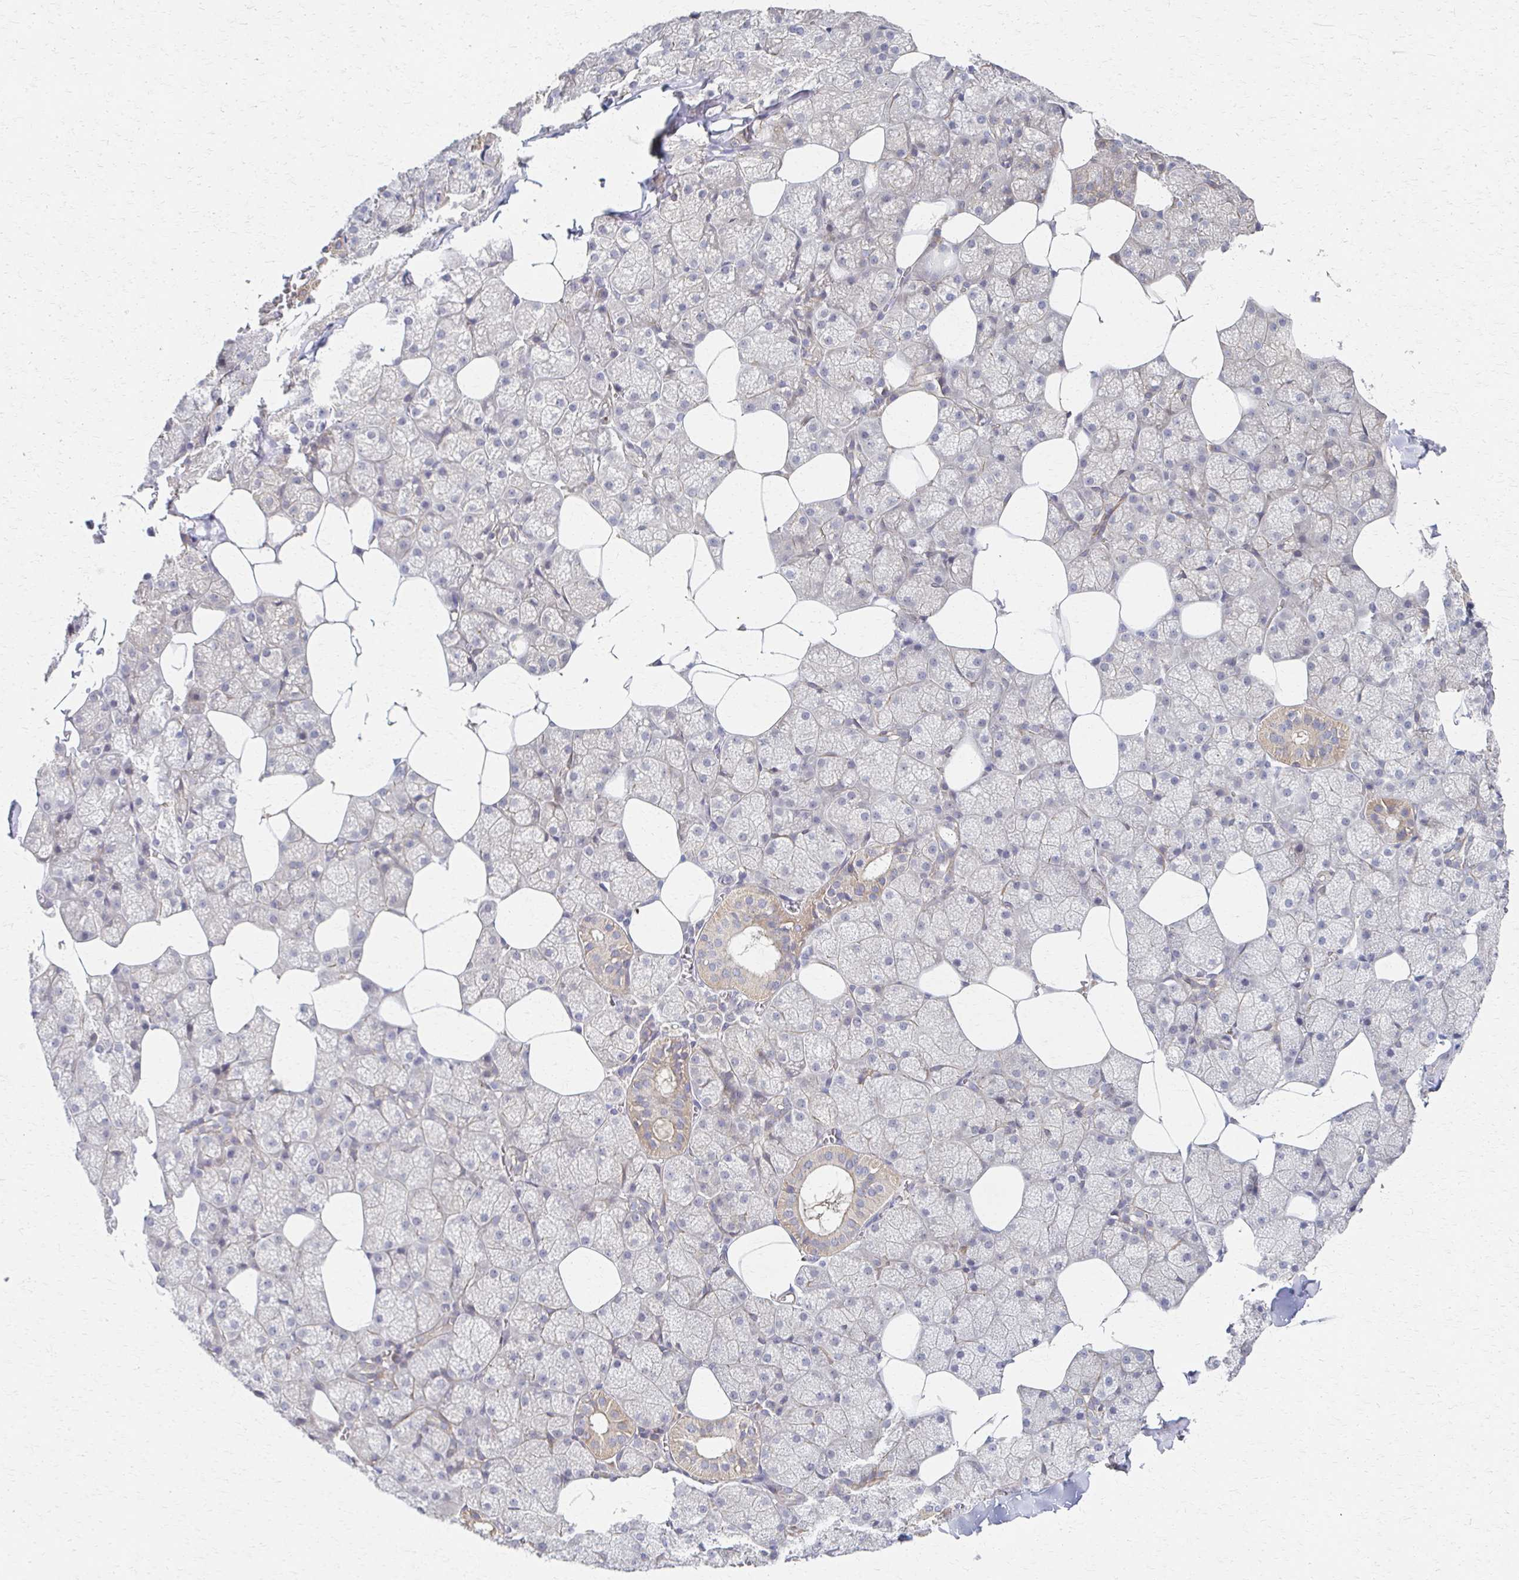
{"staining": {"intensity": "moderate", "quantity": "<25%", "location": "cytoplasmic/membranous"}, "tissue": "salivary gland", "cell_type": "Glandular cells", "image_type": "normal", "snomed": [{"axis": "morphology", "description": "Normal tissue, NOS"}, {"axis": "topography", "description": "Salivary gland"}, {"axis": "topography", "description": "Peripheral nerve tissue"}], "caption": "Salivary gland was stained to show a protein in brown. There is low levels of moderate cytoplasmic/membranous expression in about <25% of glandular cells.", "gene": "EOLA1", "patient": {"sex": "male", "age": 38}}